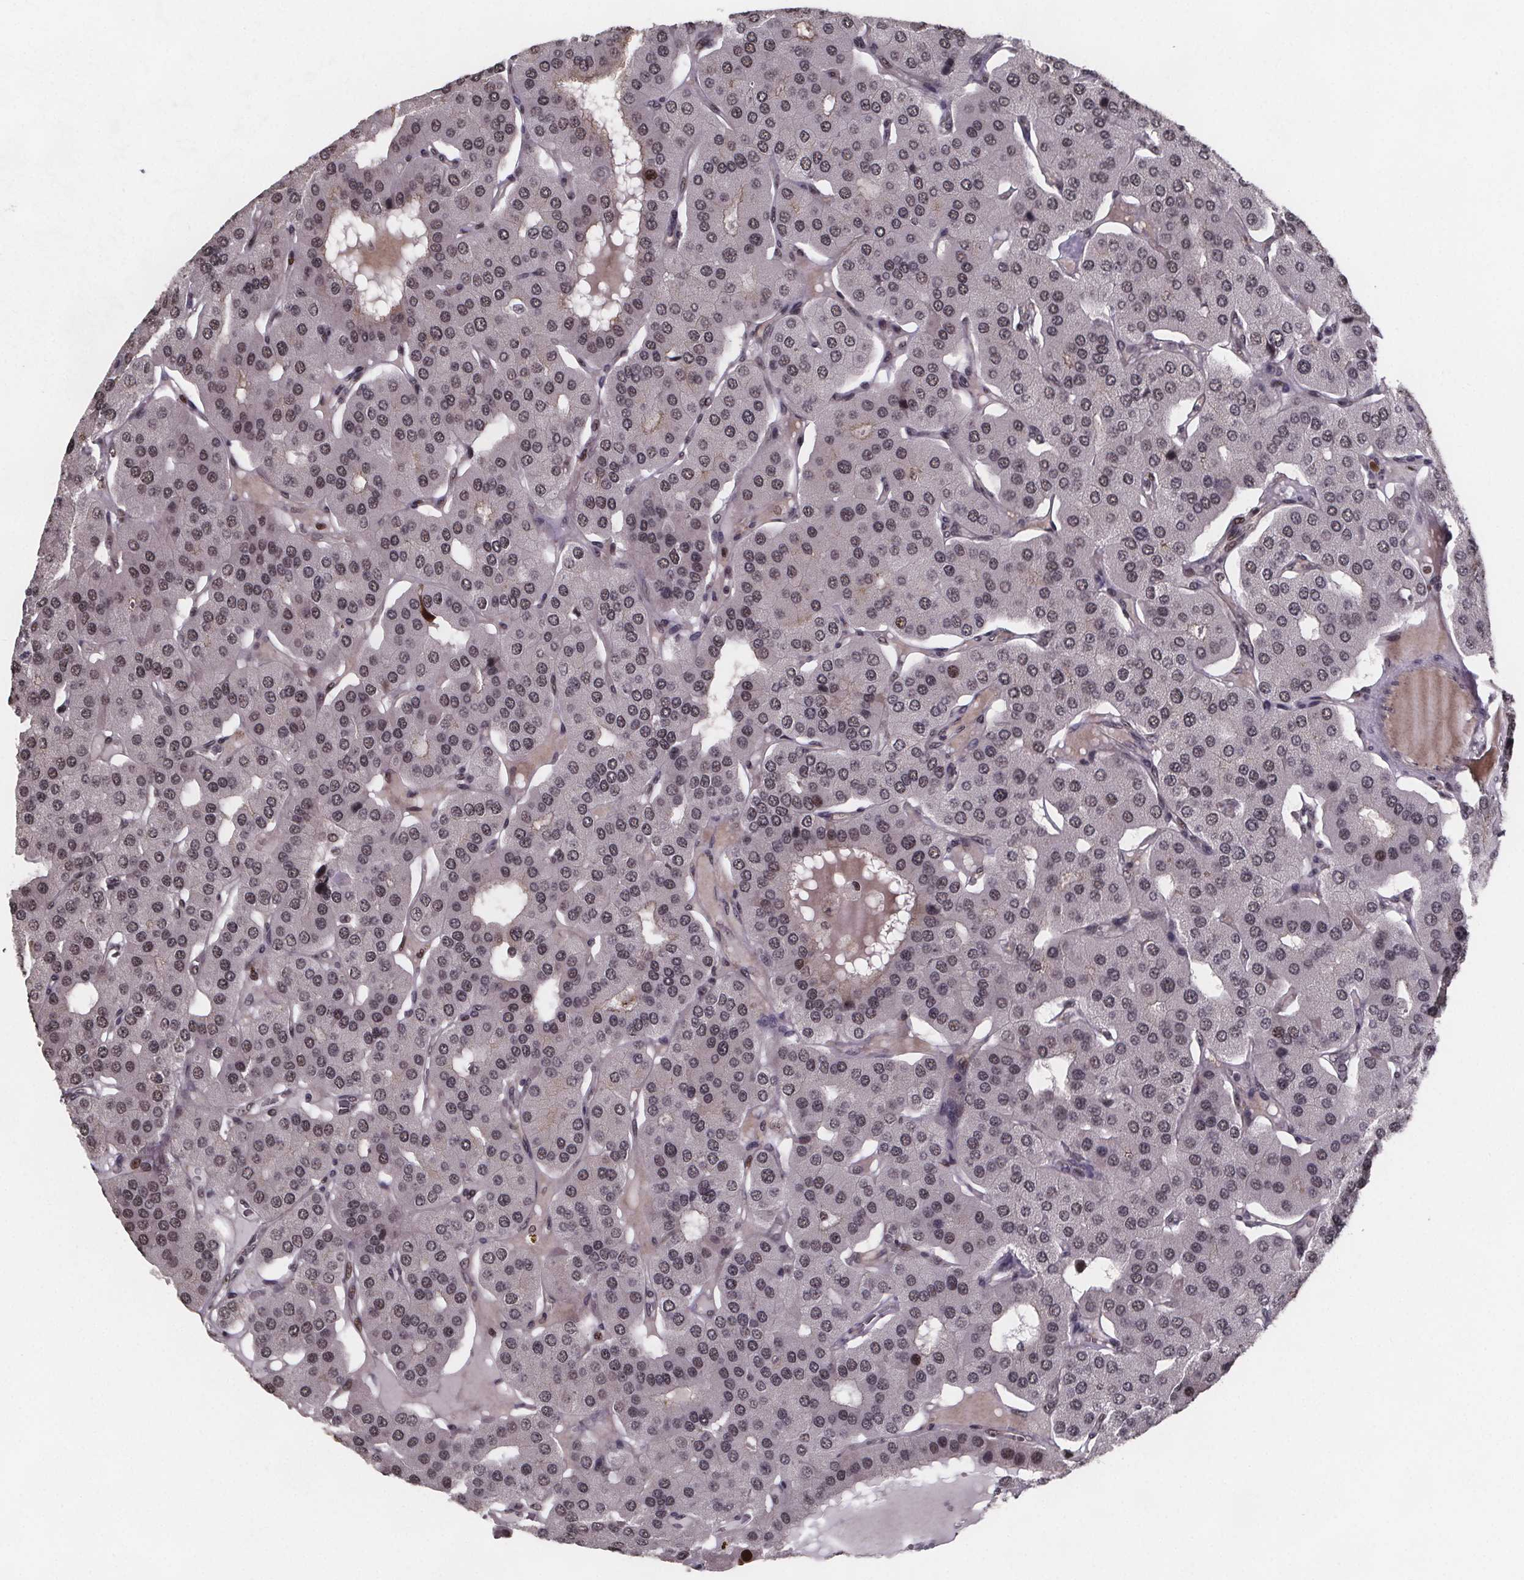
{"staining": {"intensity": "moderate", "quantity": ">75%", "location": "nuclear"}, "tissue": "parathyroid gland", "cell_type": "Glandular cells", "image_type": "normal", "snomed": [{"axis": "morphology", "description": "Normal tissue, NOS"}, {"axis": "morphology", "description": "Adenoma, NOS"}, {"axis": "topography", "description": "Parathyroid gland"}], "caption": "This histopathology image demonstrates immunohistochemistry (IHC) staining of benign parathyroid gland, with medium moderate nuclear staining in about >75% of glandular cells.", "gene": "U2SURP", "patient": {"sex": "female", "age": 86}}